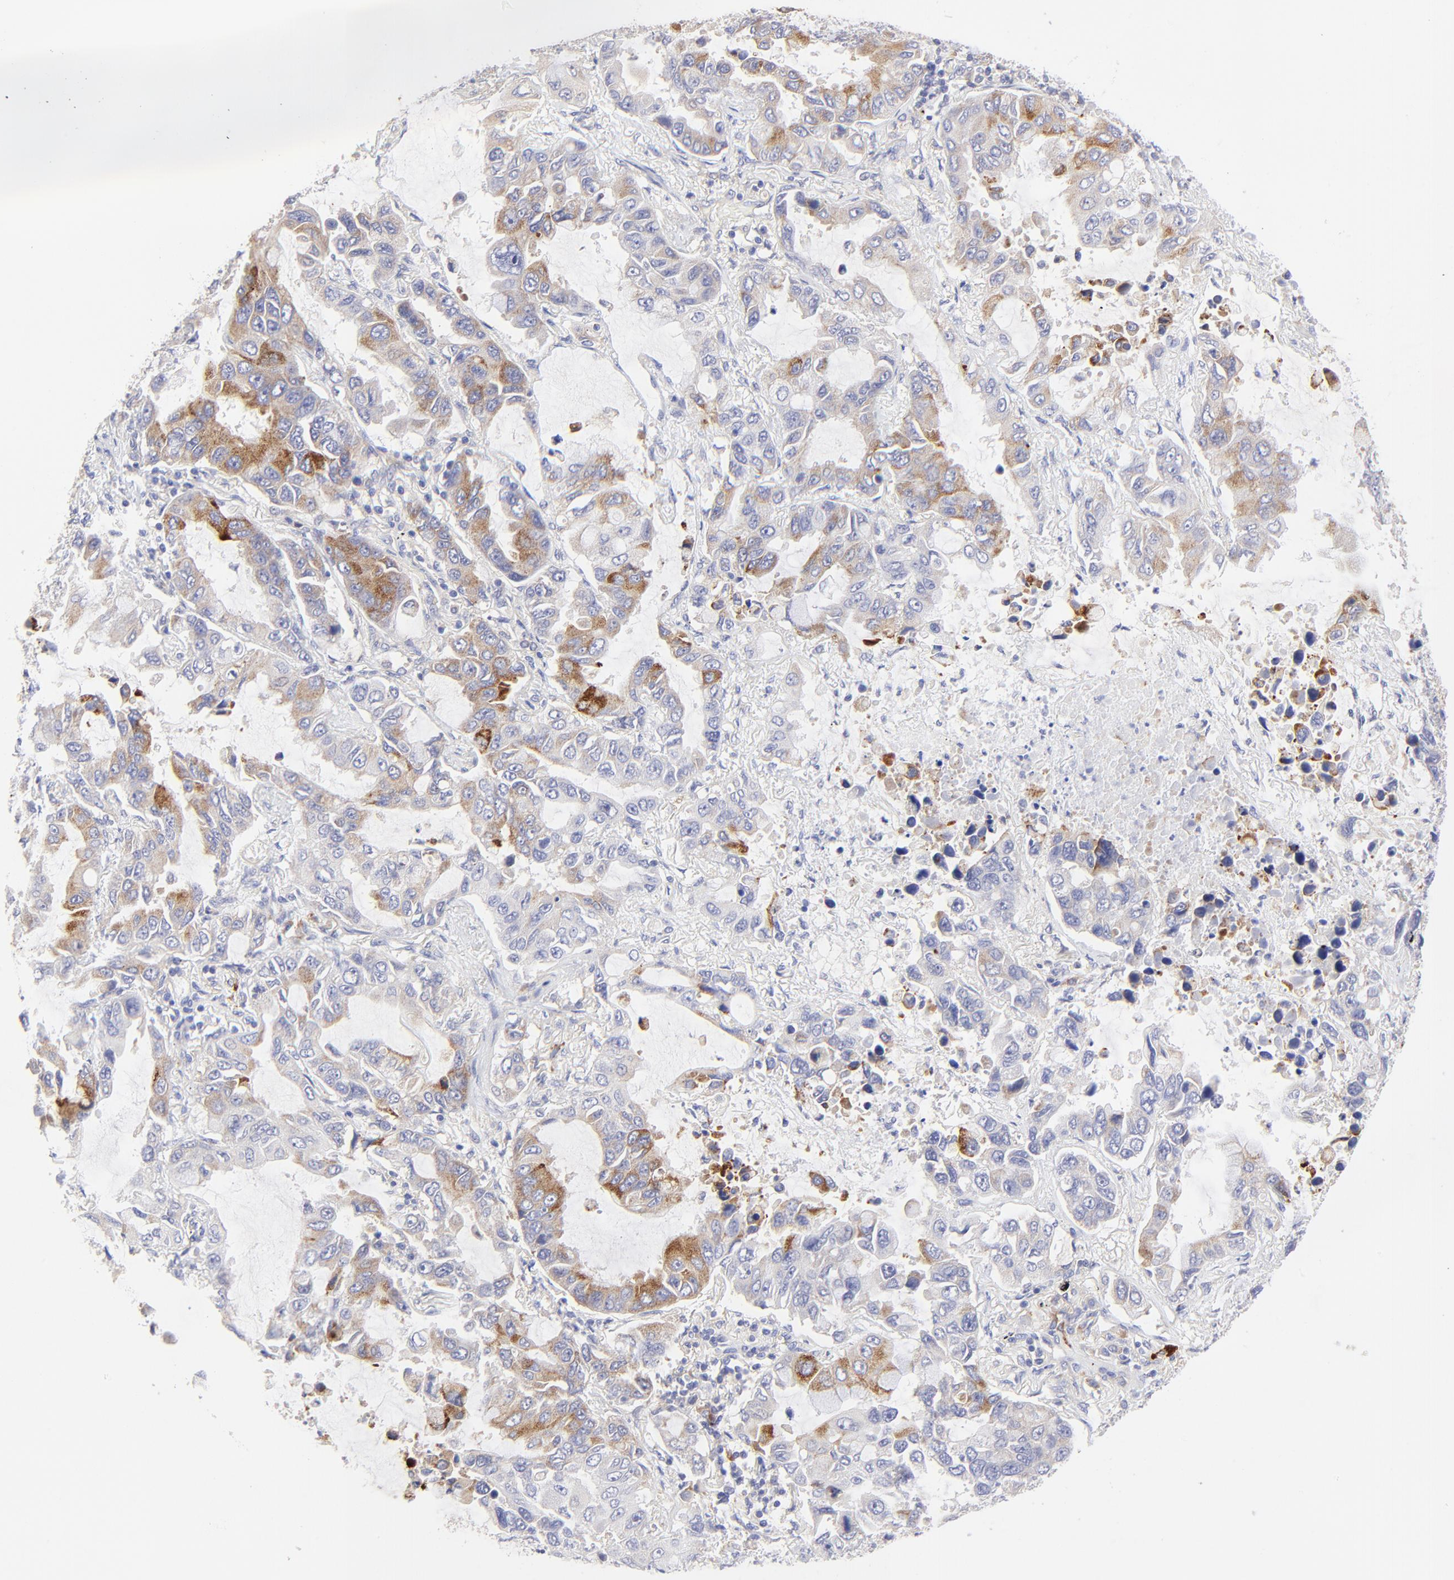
{"staining": {"intensity": "moderate", "quantity": "25%-75%", "location": "cytoplasmic/membranous"}, "tissue": "lung cancer", "cell_type": "Tumor cells", "image_type": "cancer", "snomed": [{"axis": "morphology", "description": "Adenocarcinoma, NOS"}, {"axis": "topography", "description": "Lung"}], "caption": "Lung cancer (adenocarcinoma) was stained to show a protein in brown. There is medium levels of moderate cytoplasmic/membranous positivity in approximately 25%-75% of tumor cells. (IHC, brightfield microscopy, high magnification).", "gene": "LHFPL1", "patient": {"sex": "male", "age": 64}}